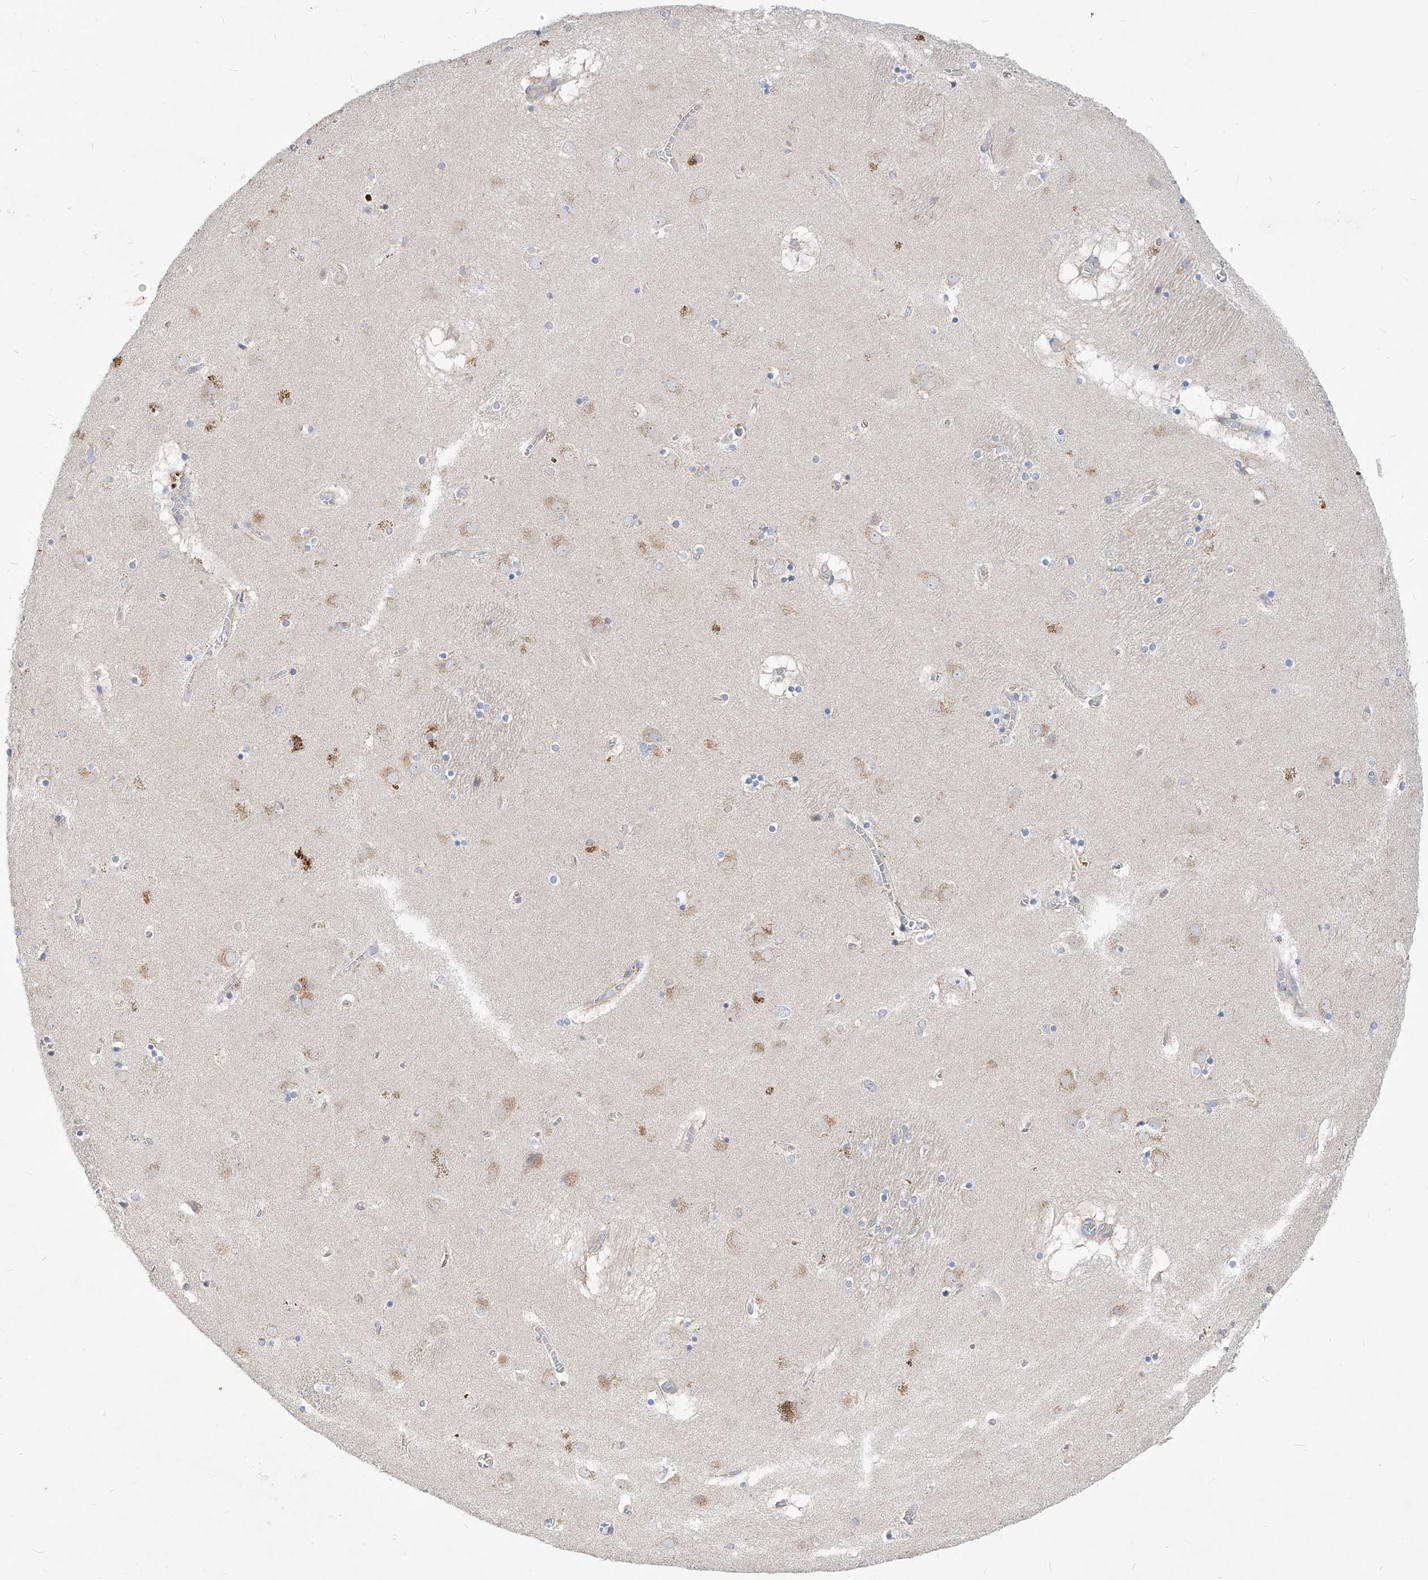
{"staining": {"intensity": "negative", "quantity": "none", "location": "none"}, "tissue": "caudate", "cell_type": "Glial cells", "image_type": "normal", "snomed": [{"axis": "morphology", "description": "Normal tissue, NOS"}, {"axis": "topography", "description": "Lateral ventricle wall"}], "caption": "The image displays no staining of glial cells in unremarkable caudate.", "gene": "UFL1", "patient": {"sex": "male", "age": 70}}